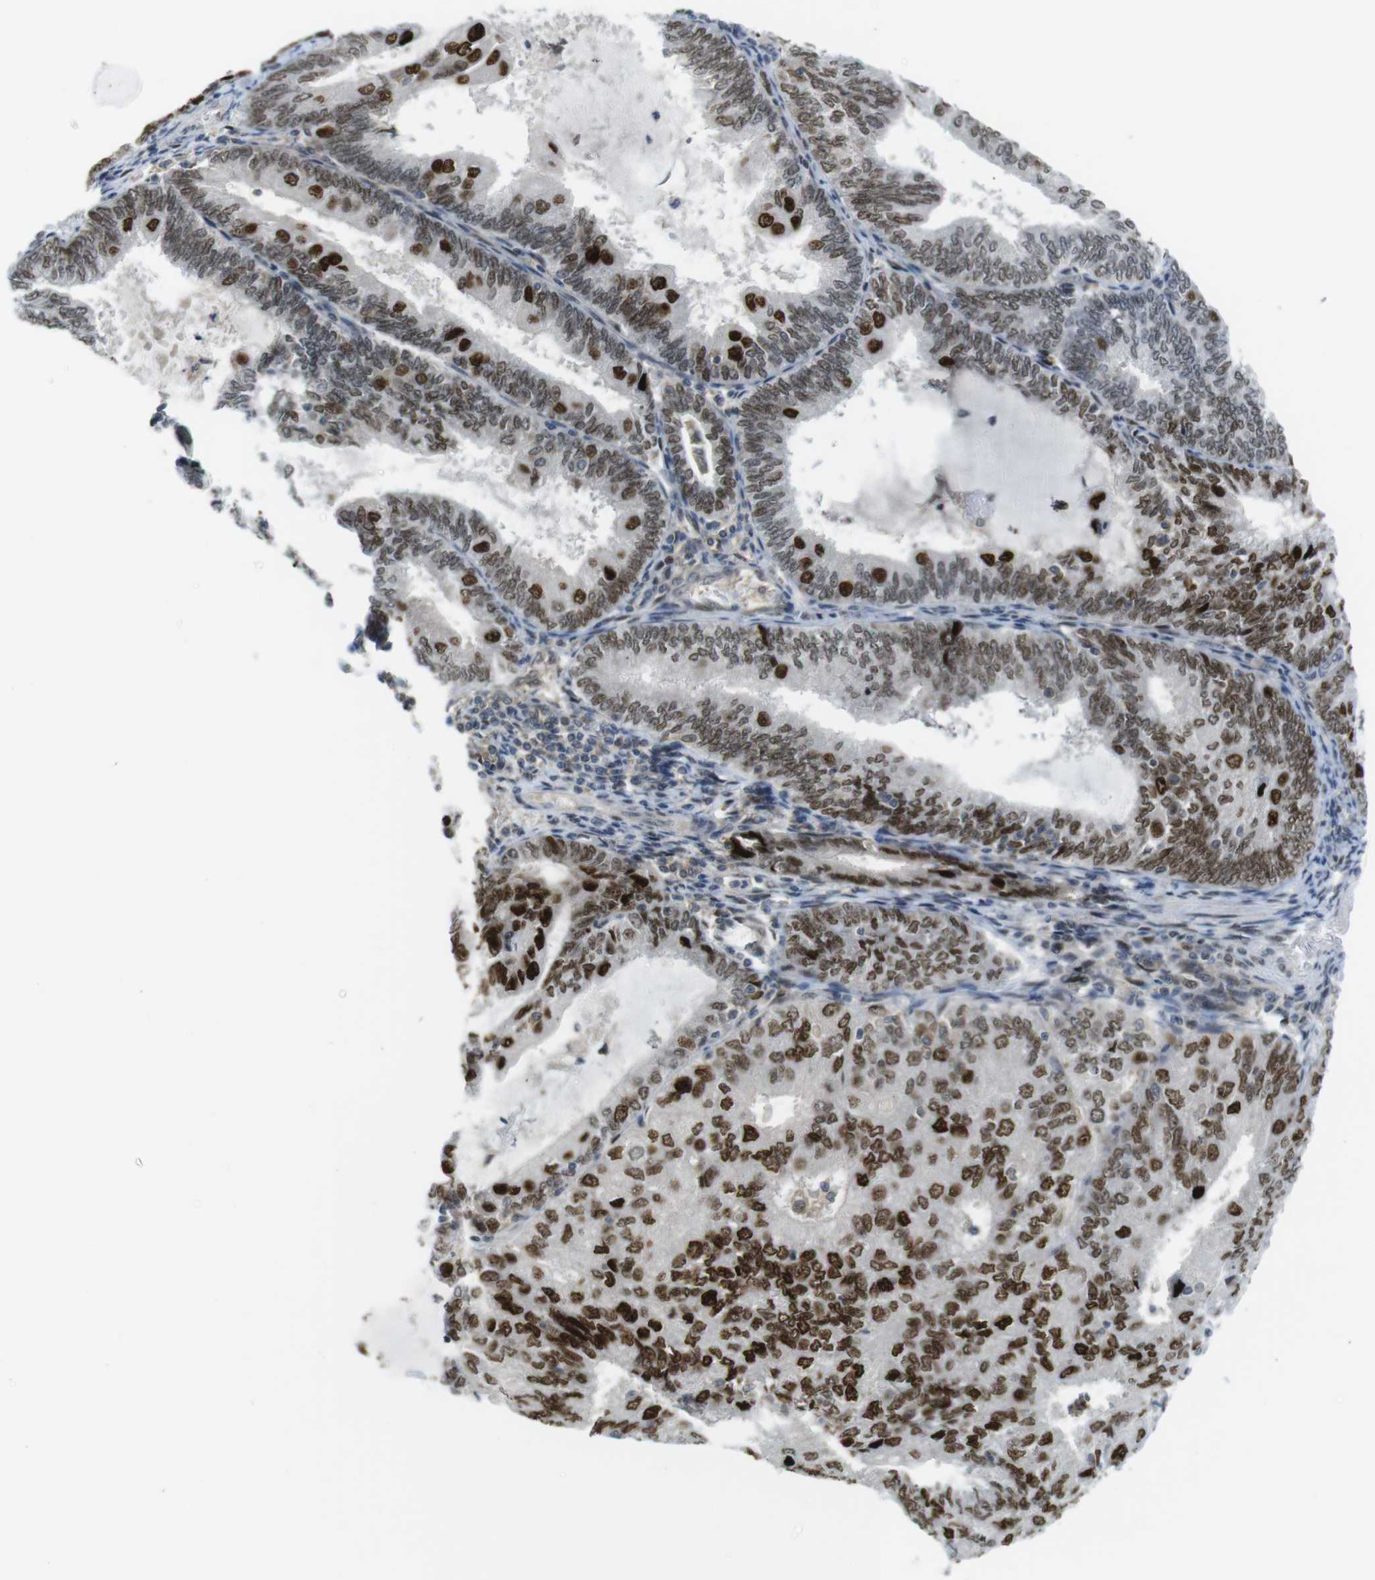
{"staining": {"intensity": "strong", "quantity": "25%-75%", "location": "nuclear"}, "tissue": "endometrial cancer", "cell_type": "Tumor cells", "image_type": "cancer", "snomed": [{"axis": "morphology", "description": "Adenocarcinoma, NOS"}, {"axis": "topography", "description": "Endometrium"}], "caption": "Immunohistochemistry (DAB) staining of endometrial adenocarcinoma demonstrates strong nuclear protein expression in about 25%-75% of tumor cells. (Stains: DAB (3,3'-diaminobenzidine) in brown, nuclei in blue, Microscopy: brightfield microscopy at high magnification).", "gene": "RCC1", "patient": {"sex": "female", "age": 81}}